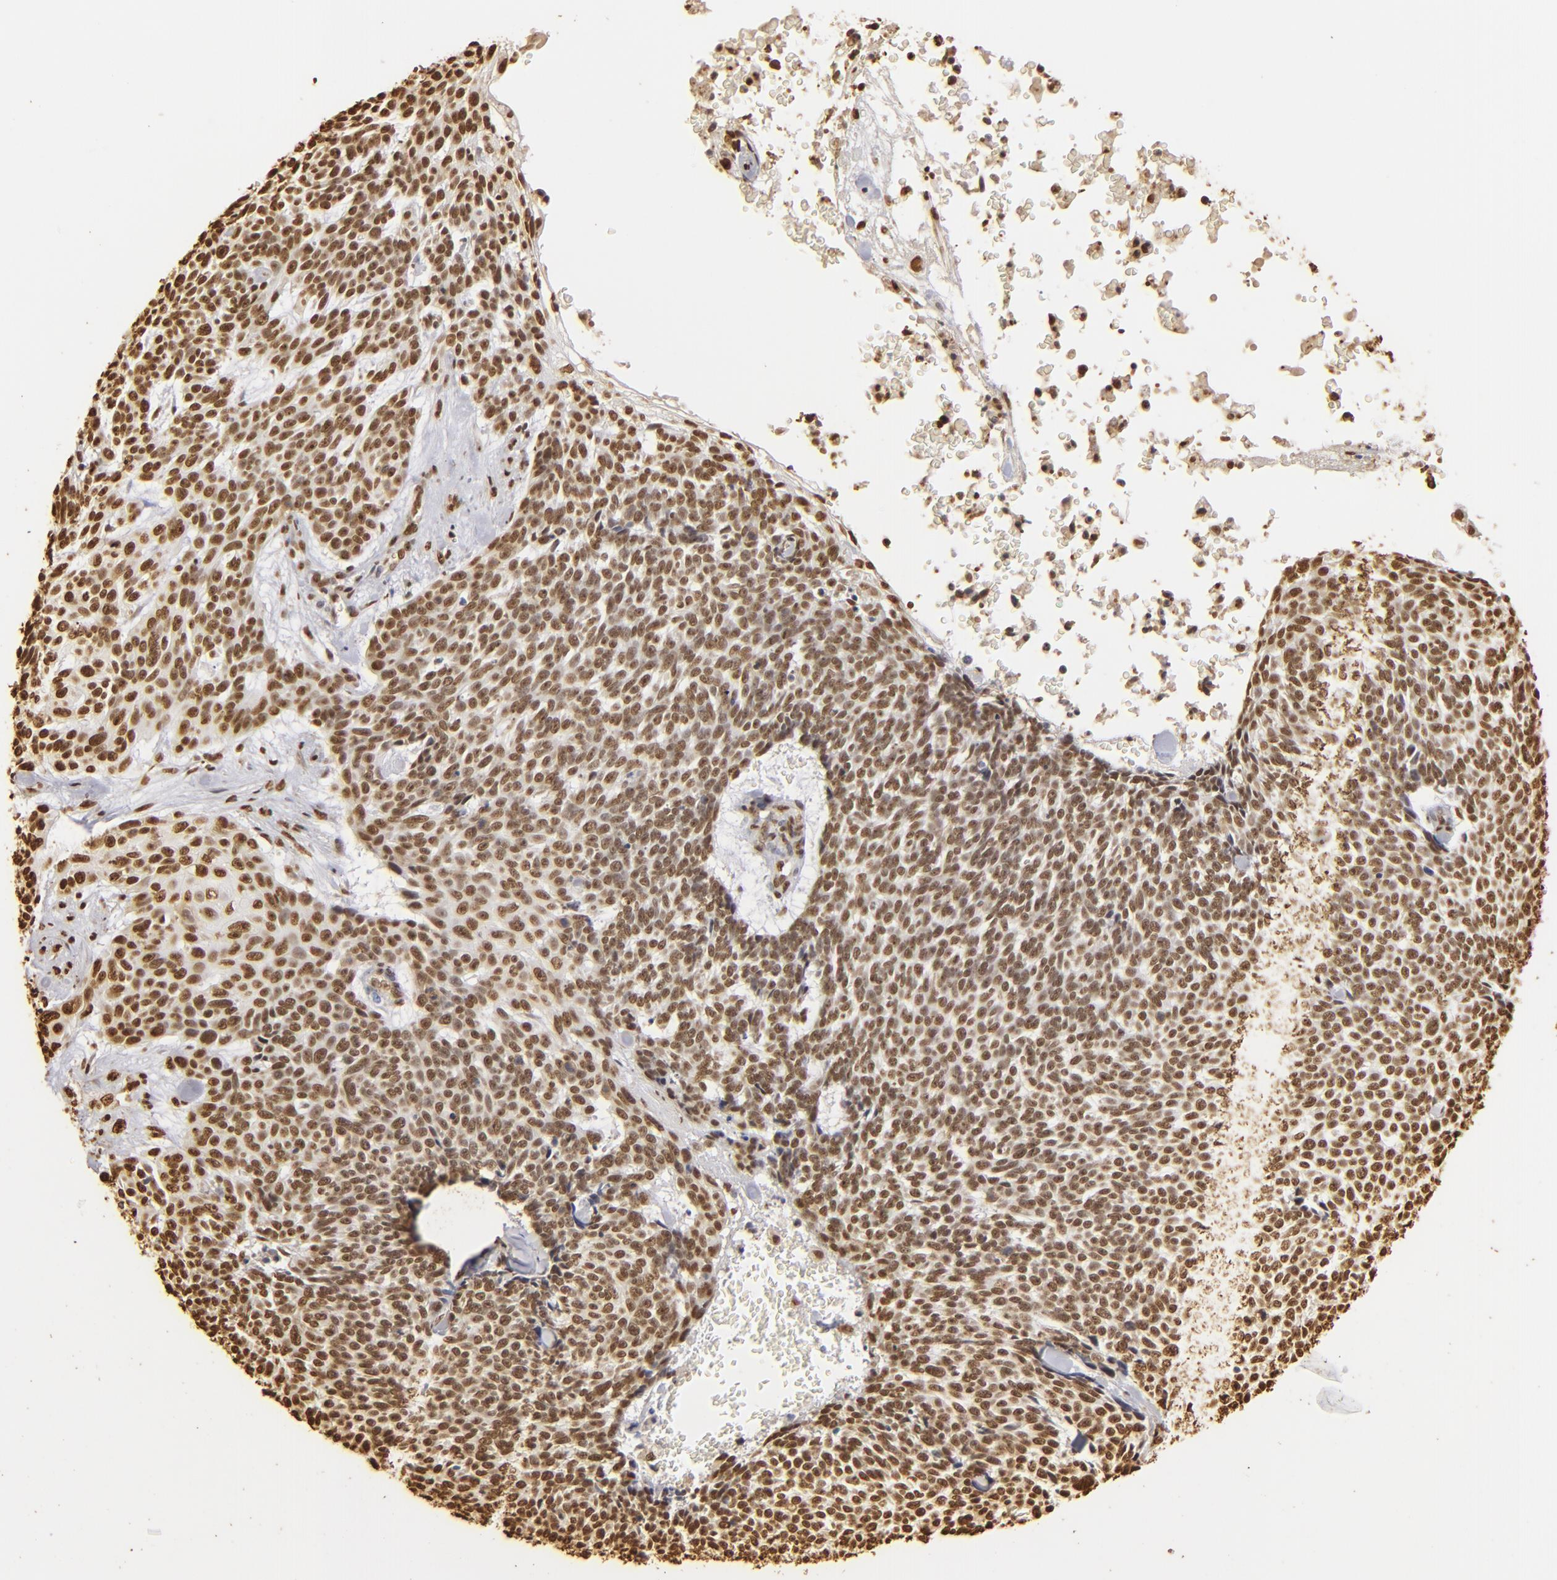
{"staining": {"intensity": "strong", "quantity": ">75%", "location": "nuclear"}, "tissue": "skin cancer", "cell_type": "Tumor cells", "image_type": "cancer", "snomed": [{"axis": "morphology", "description": "Basal cell carcinoma"}, {"axis": "topography", "description": "Skin"}], "caption": "About >75% of tumor cells in human skin basal cell carcinoma display strong nuclear protein staining as visualized by brown immunohistochemical staining.", "gene": "ILF3", "patient": {"sex": "female", "age": 89}}